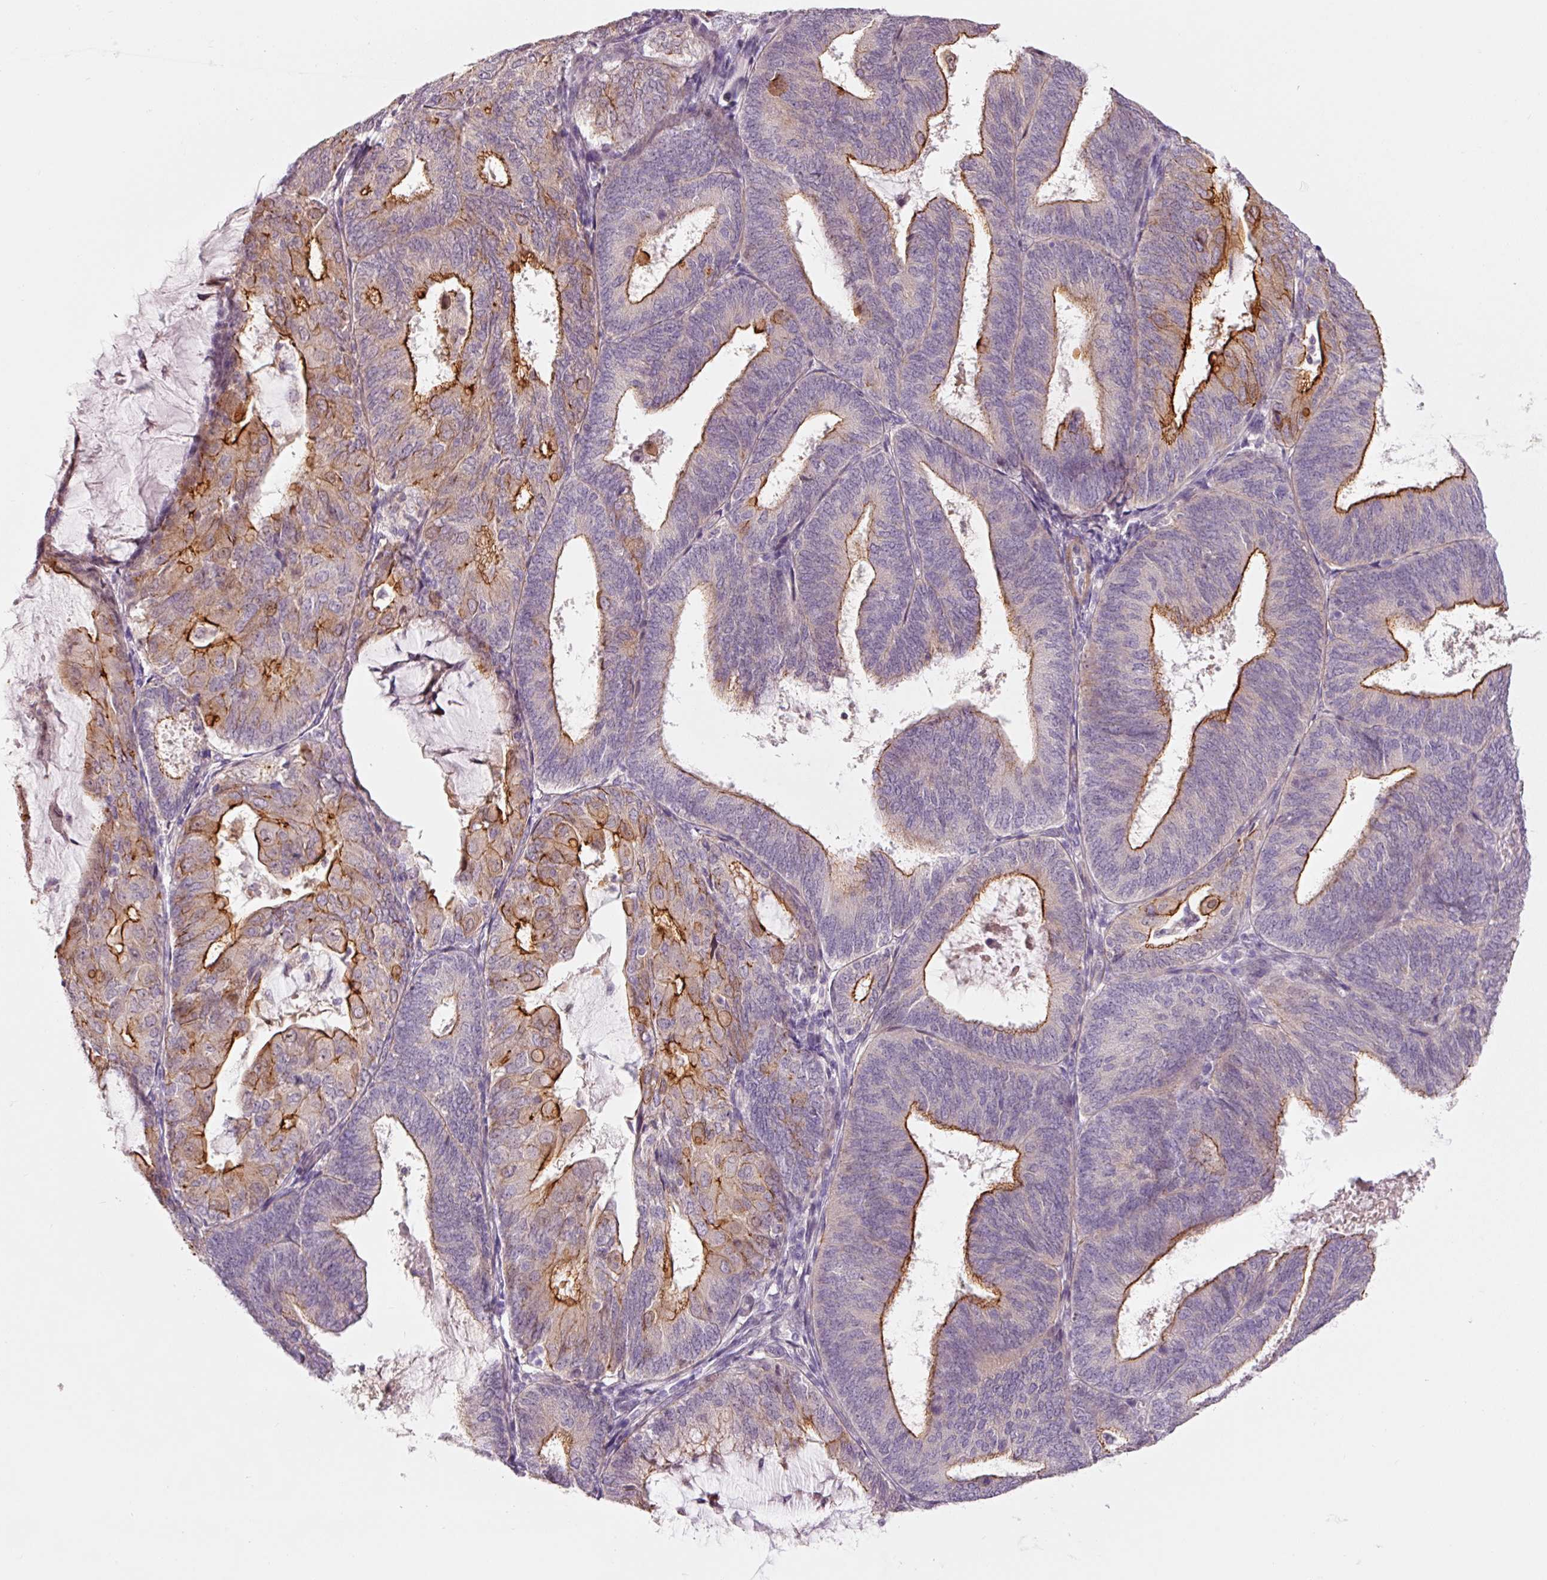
{"staining": {"intensity": "strong", "quantity": "25%-75%", "location": "cytoplasmic/membranous"}, "tissue": "endometrial cancer", "cell_type": "Tumor cells", "image_type": "cancer", "snomed": [{"axis": "morphology", "description": "Adenocarcinoma, NOS"}, {"axis": "topography", "description": "Endometrium"}], "caption": "Immunohistochemistry (DAB (3,3'-diaminobenzidine)) staining of human adenocarcinoma (endometrial) reveals strong cytoplasmic/membranous protein positivity in about 25%-75% of tumor cells.", "gene": "DAPP1", "patient": {"sex": "female", "age": 81}}